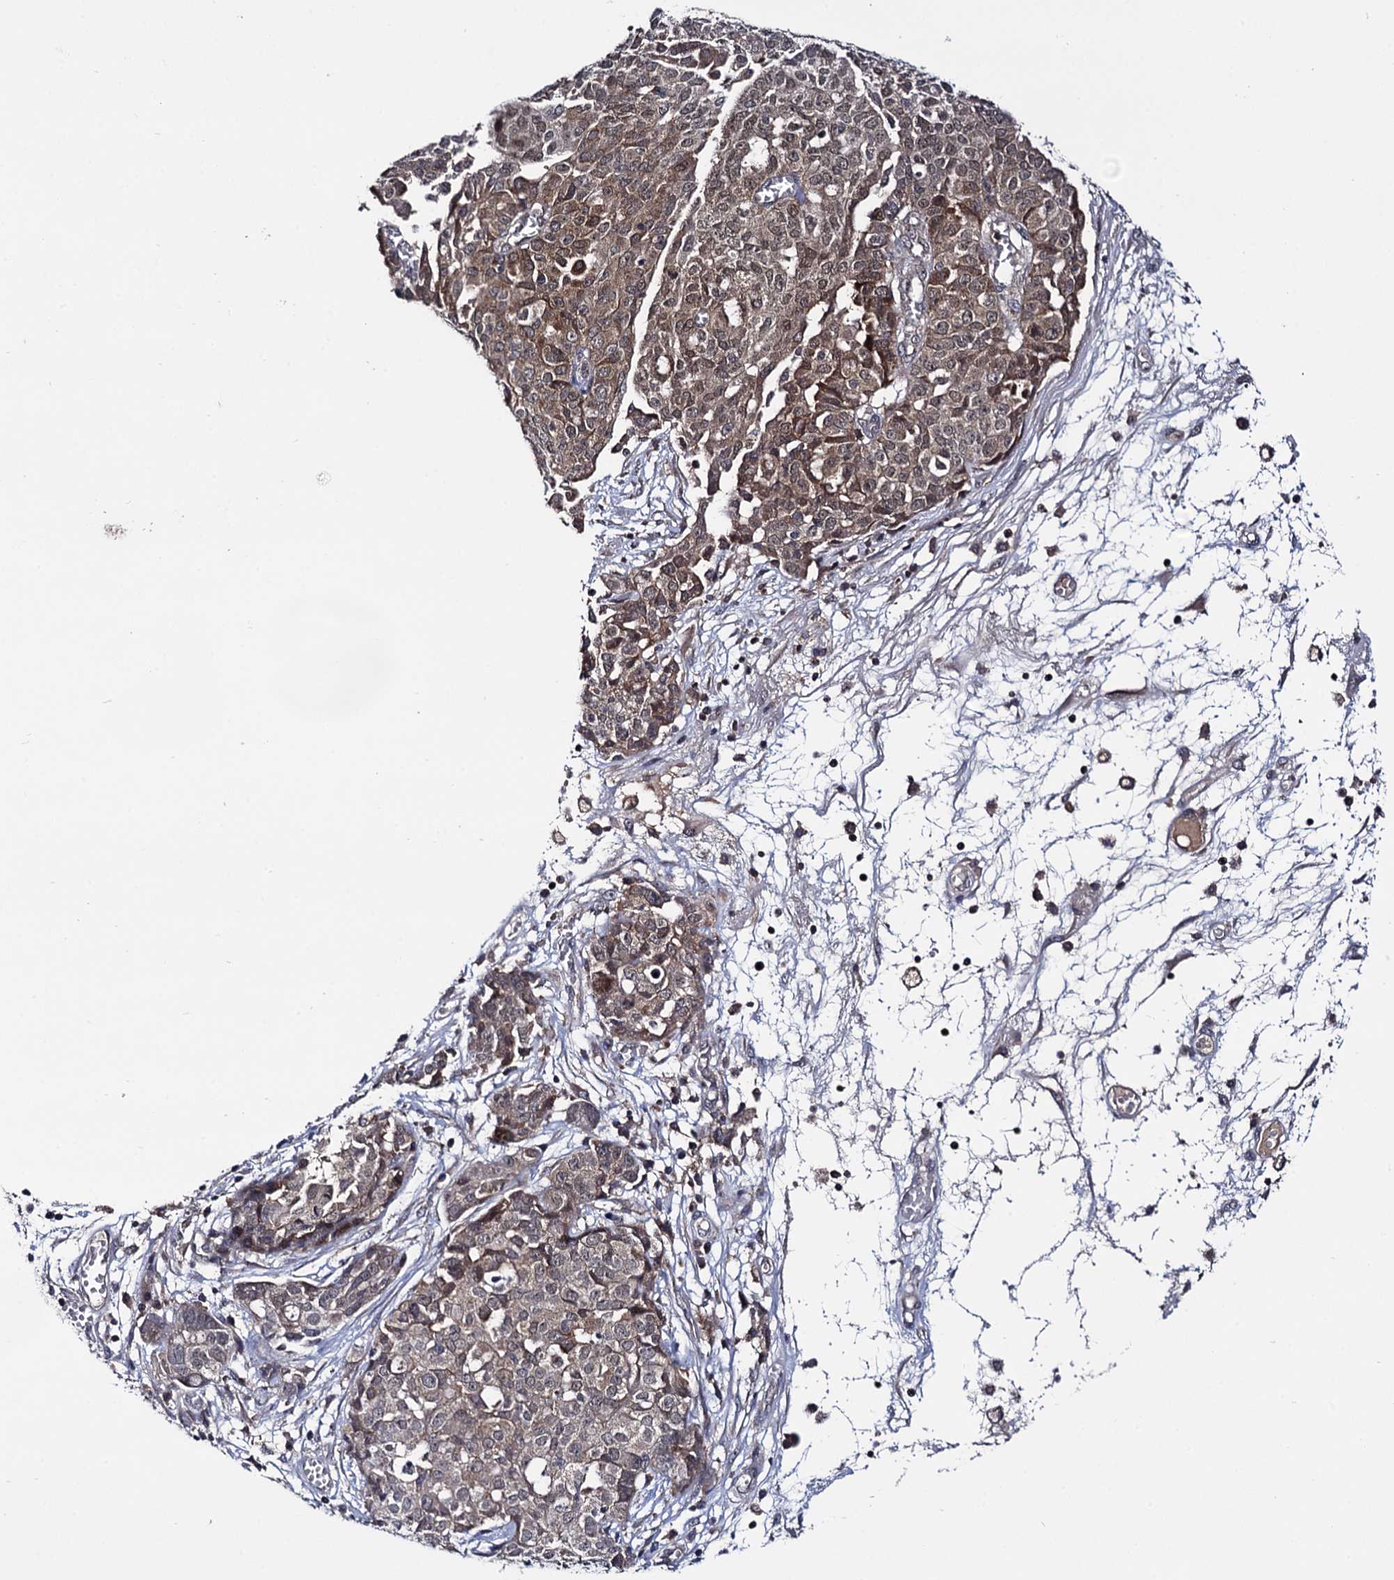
{"staining": {"intensity": "moderate", "quantity": ">75%", "location": "cytoplasmic/membranous,nuclear"}, "tissue": "ovarian cancer", "cell_type": "Tumor cells", "image_type": "cancer", "snomed": [{"axis": "morphology", "description": "Cystadenocarcinoma, serous, NOS"}, {"axis": "topography", "description": "Soft tissue"}, {"axis": "topography", "description": "Ovary"}], "caption": "This image displays IHC staining of ovarian serous cystadenocarcinoma, with medium moderate cytoplasmic/membranous and nuclear positivity in approximately >75% of tumor cells.", "gene": "MICAL2", "patient": {"sex": "female", "age": 57}}